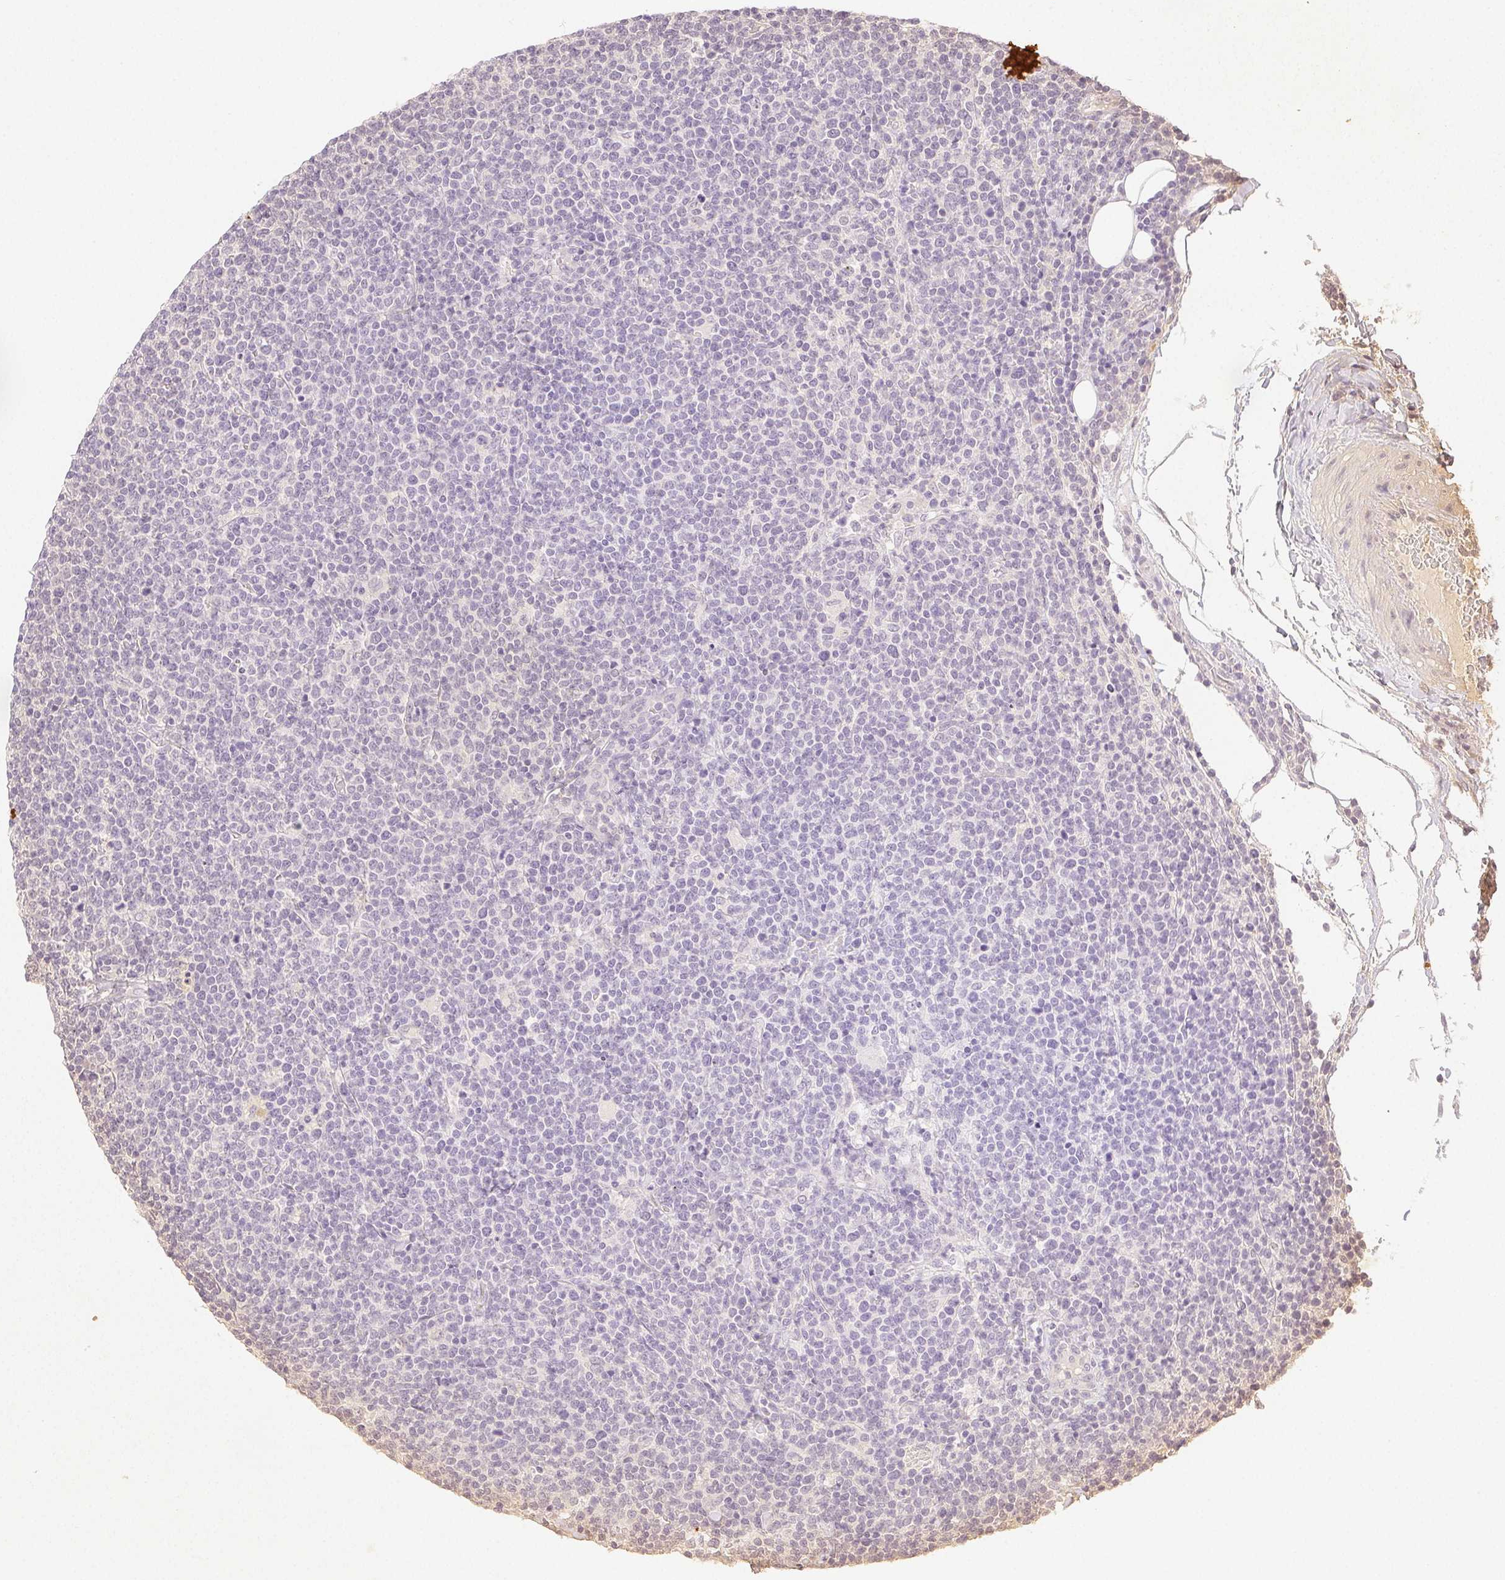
{"staining": {"intensity": "negative", "quantity": "none", "location": "none"}, "tissue": "lymphoma", "cell_type": "Tumor cells", "image_type": "cancer", "snomed": [{"axis": "morphology", "description": "Malignant lymphoma, non-Hodgkin's type, High grade"}, {"axis": "topography", "description": "Lymph node"}], "caption": "IHC photomicrograph of human lymphoma stained for a protein (brown), which shows no positivity in tumor cells.", "gene": "SPACA4", "patient": {"sex": "male", "age": 61}}